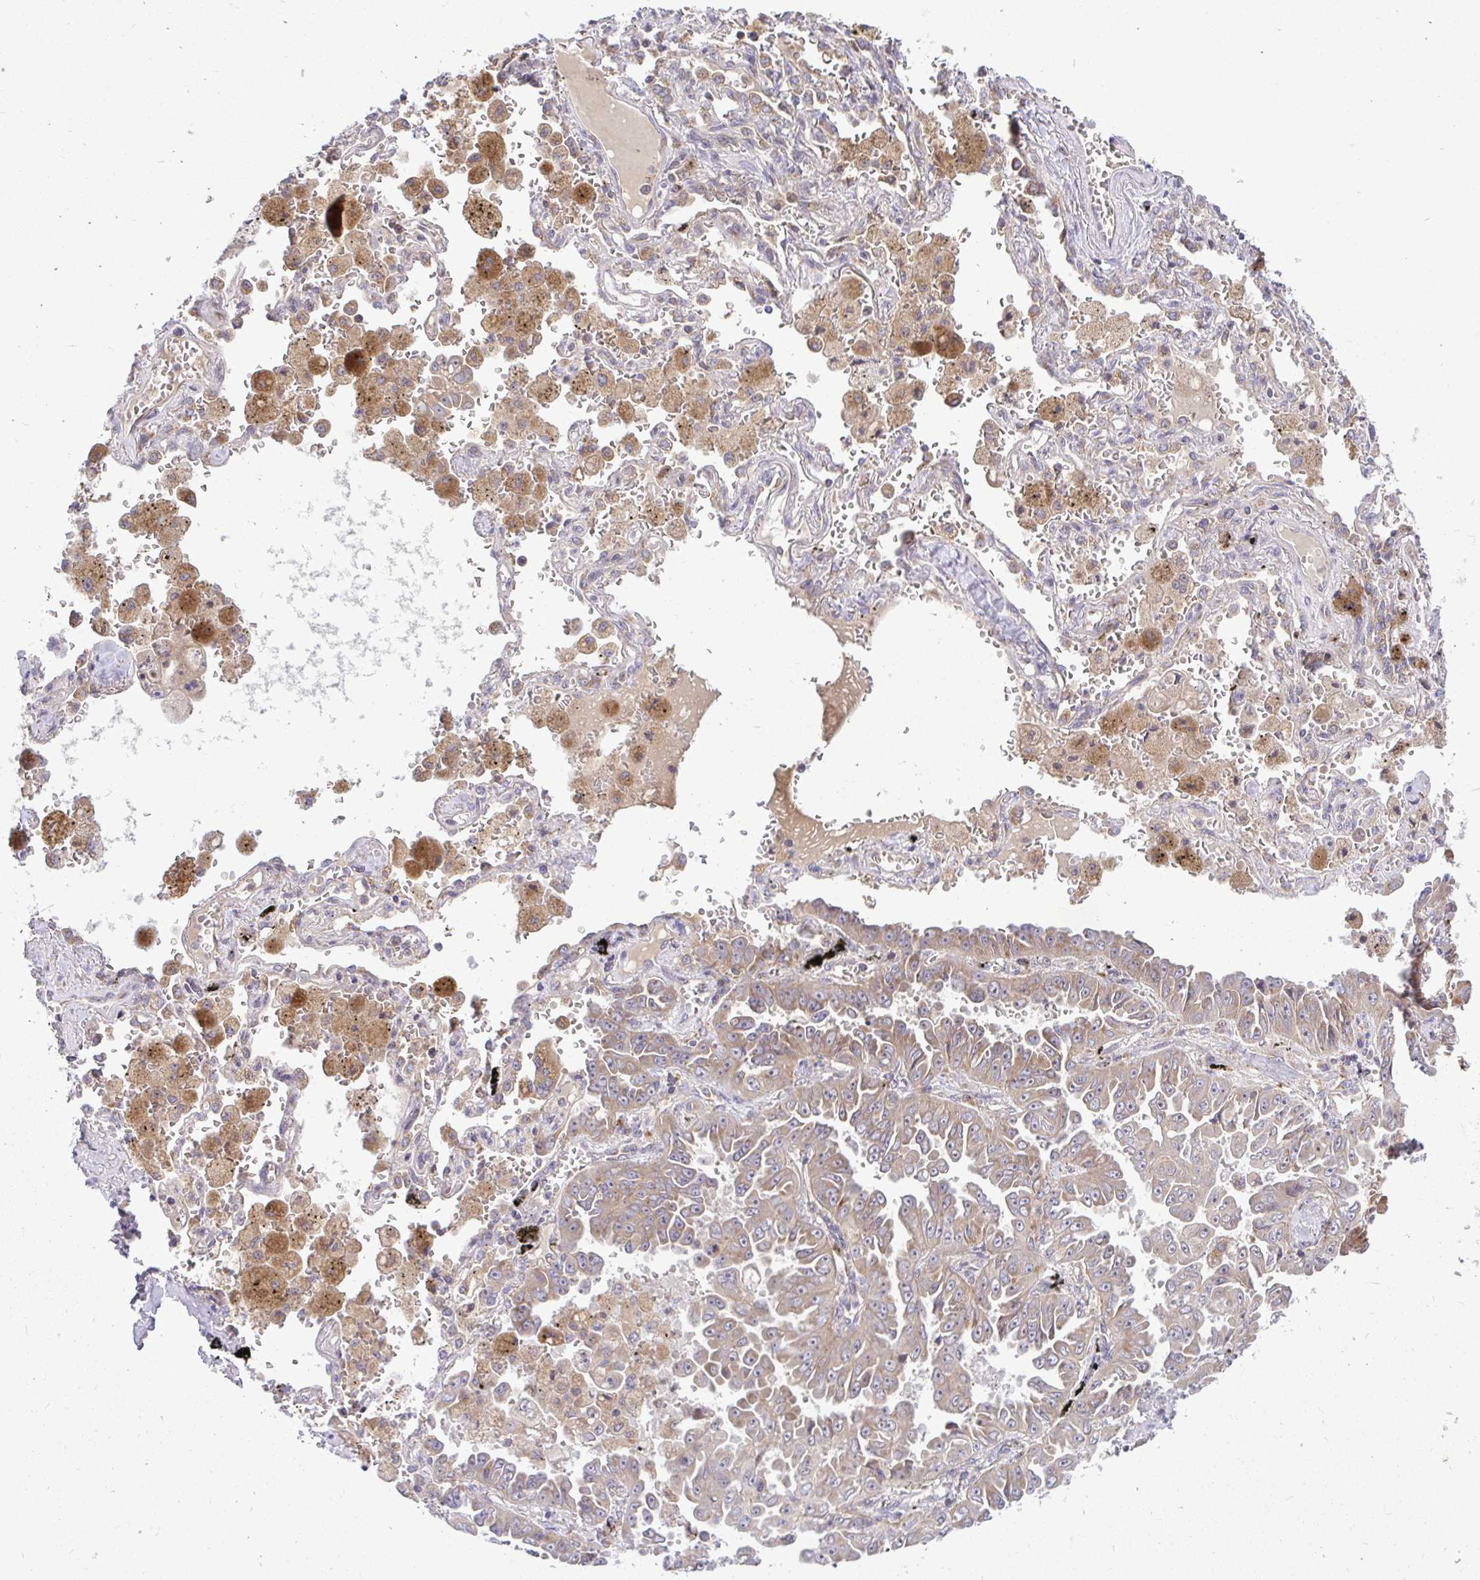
{"staining": {"intensity": "moderate", "quantity": ">75%", "location": "cytoplasmic/membranous"}, "tissue": "lung cancer", "cell_type": "Tumor cells", "image_type": "cancer", "snomed": [{"axis": "morphology", "description": "Adenocarcinoma, NOS"}, {"axis": "topography", "description": "Lung"}], "caption": "Adenocarcinoma (lung) tissue displays moderate cytoplasmic/membranous expression in approximately >75% of tumor cells", "gene": "VTI1B", "patient": {"sex": "female", "age": 52}}